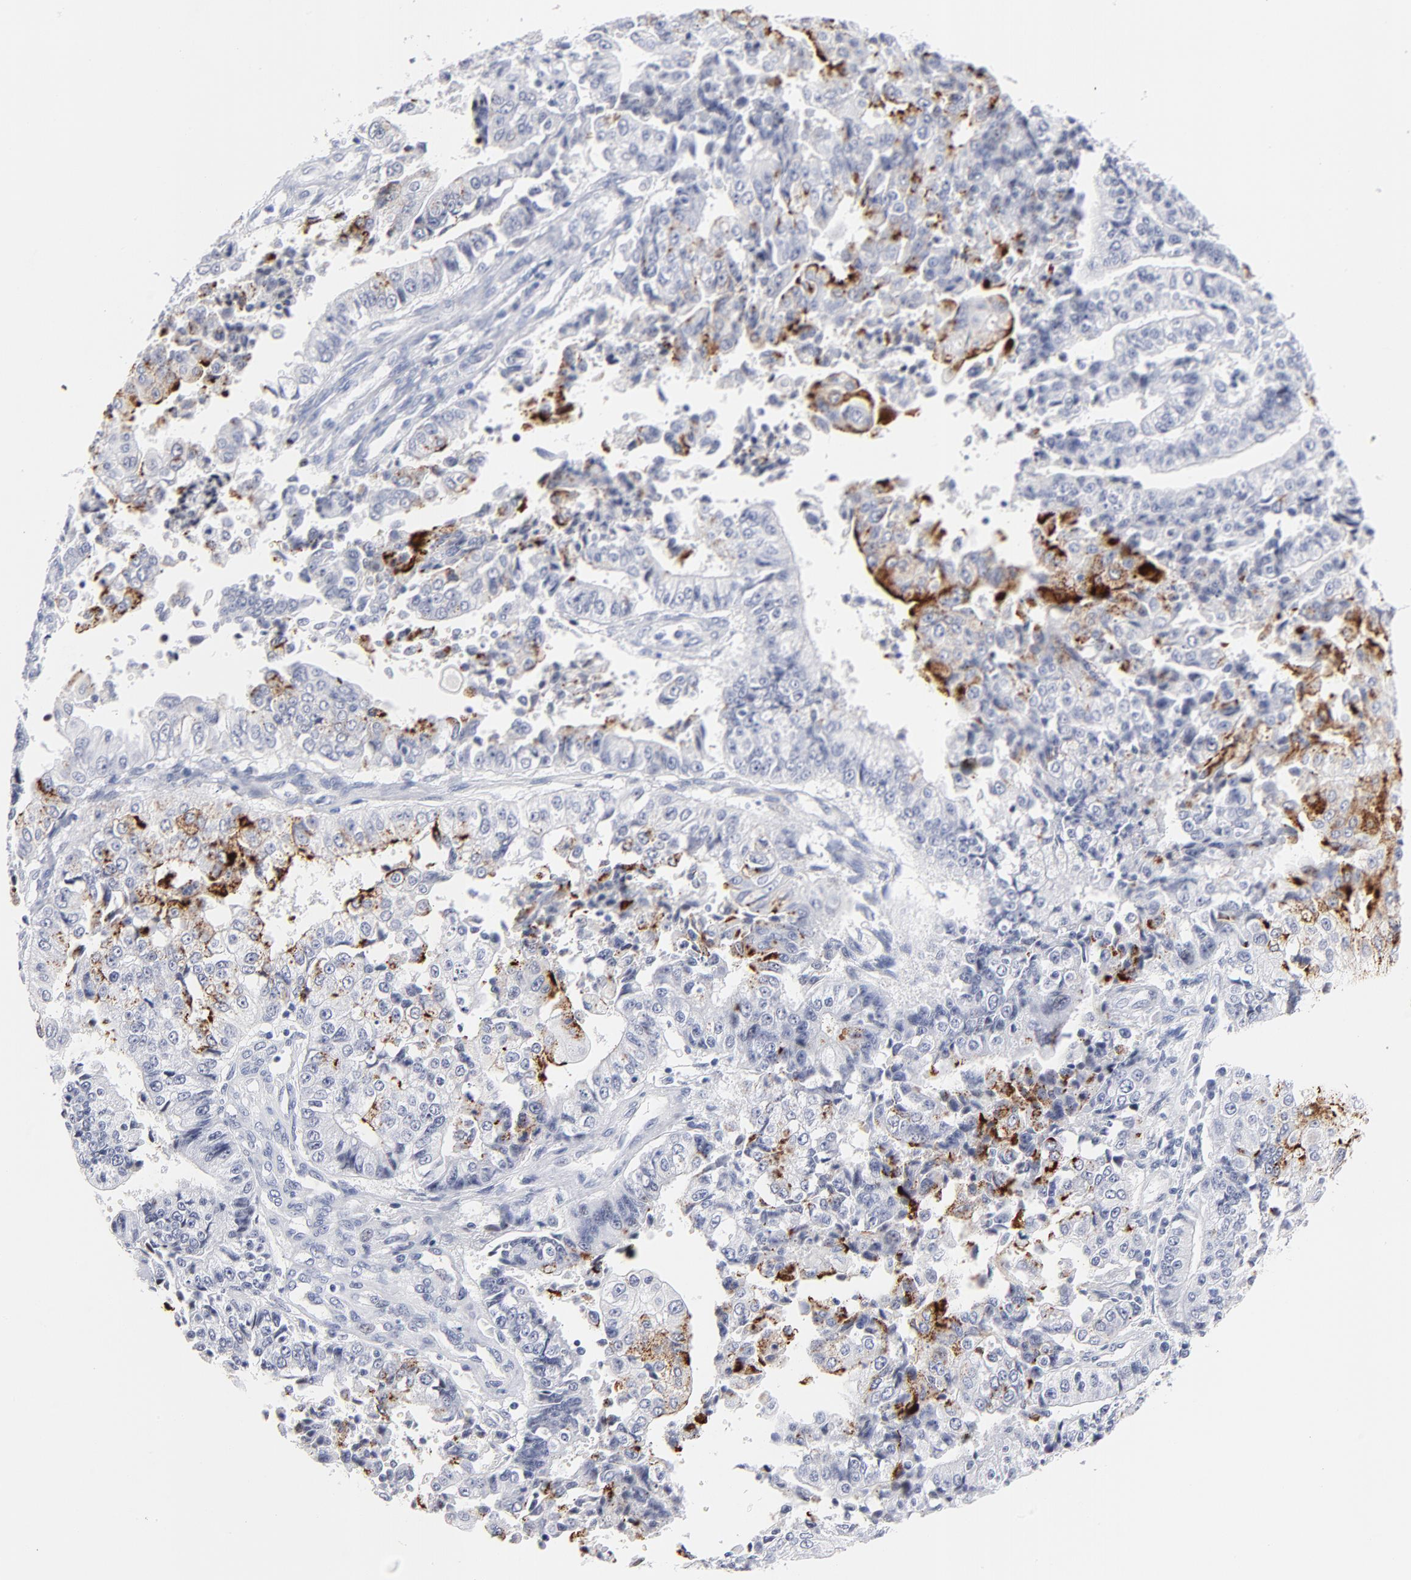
{"staining": {"intensity": "strong", "quantity": "<25%", "location": "cytoplasmic/membranous"}, "tissue": "endometrial cancer", "cell_type": "Tumor cells", "image_type": "cancer", "snomed": [{"axis": "morphology", "description": "Adenocarcinoma, NOS"}, {"axis": "topography", "description": "Endometrium"}], "caption": "Immunohistochemical staining of human endometrial cancer exhibits medium levels of strong cytoplasmic/membranous protein positivity in approximately <25% of tumor cells. Nuclei are stained in blue.", "gene": "KHNYN", "patient": {"sex": "female", "age": 75}}